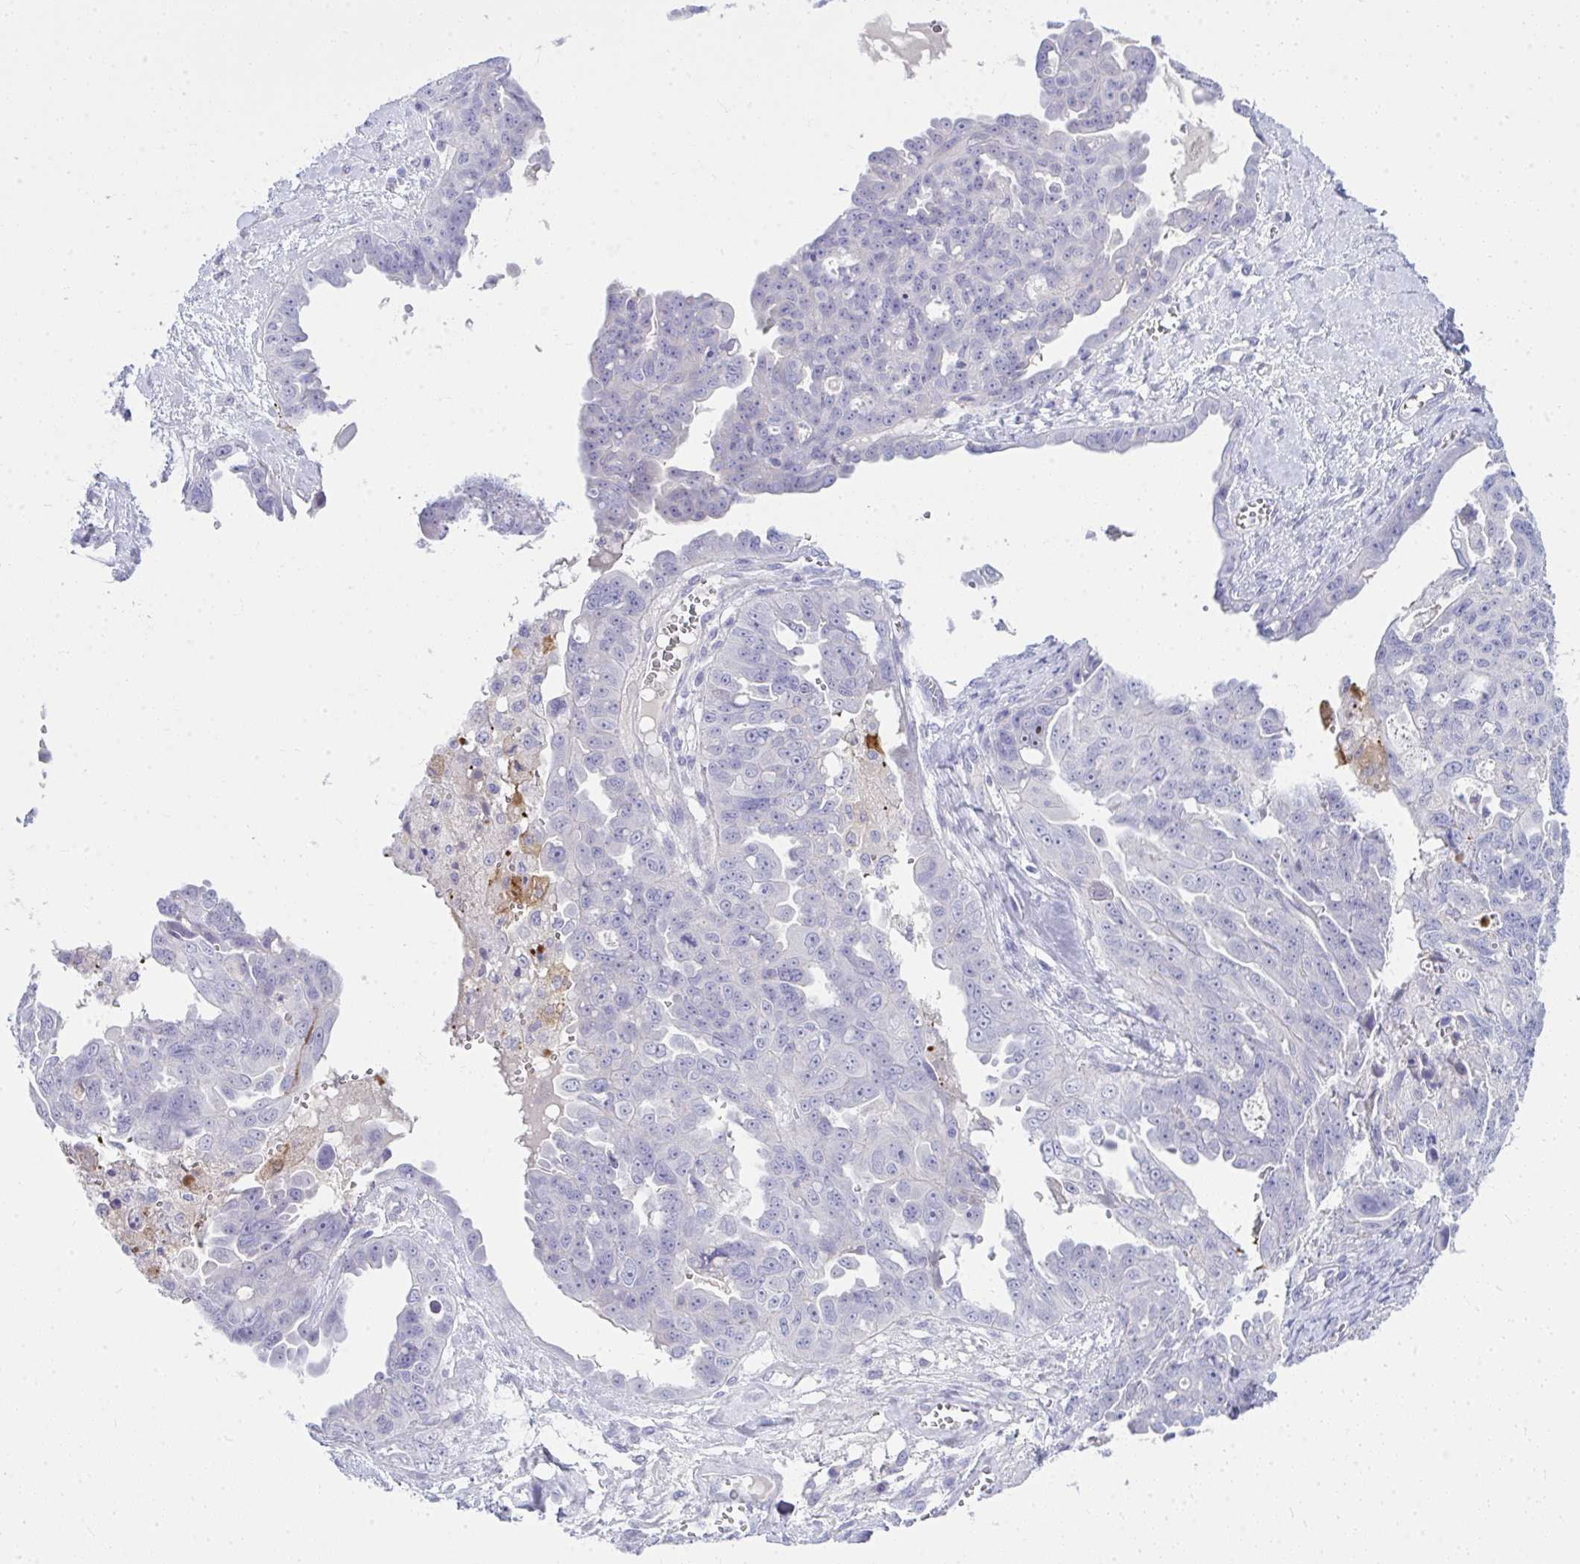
{"staining": {"intensity": "negative", "quantity": "none", "location": "none"}, "tissue": "ovarian cancer", "cell_type": "Tumor cells", "image_type": "cancer", "snomed": [{"axis": "morphology", "description": "Carcinoma, endometroid"}, {"axis": "topography", "description": "Ovary"}], "caption": "The histopathology image demonstrates no staining of tumor cells in endometroid carcinoma (ovarian). (Immunohistochemistry, brightfield microscopy, high magnification).", "gene": "LRRC36", "patient": {"sex": "female", "age": 70}}